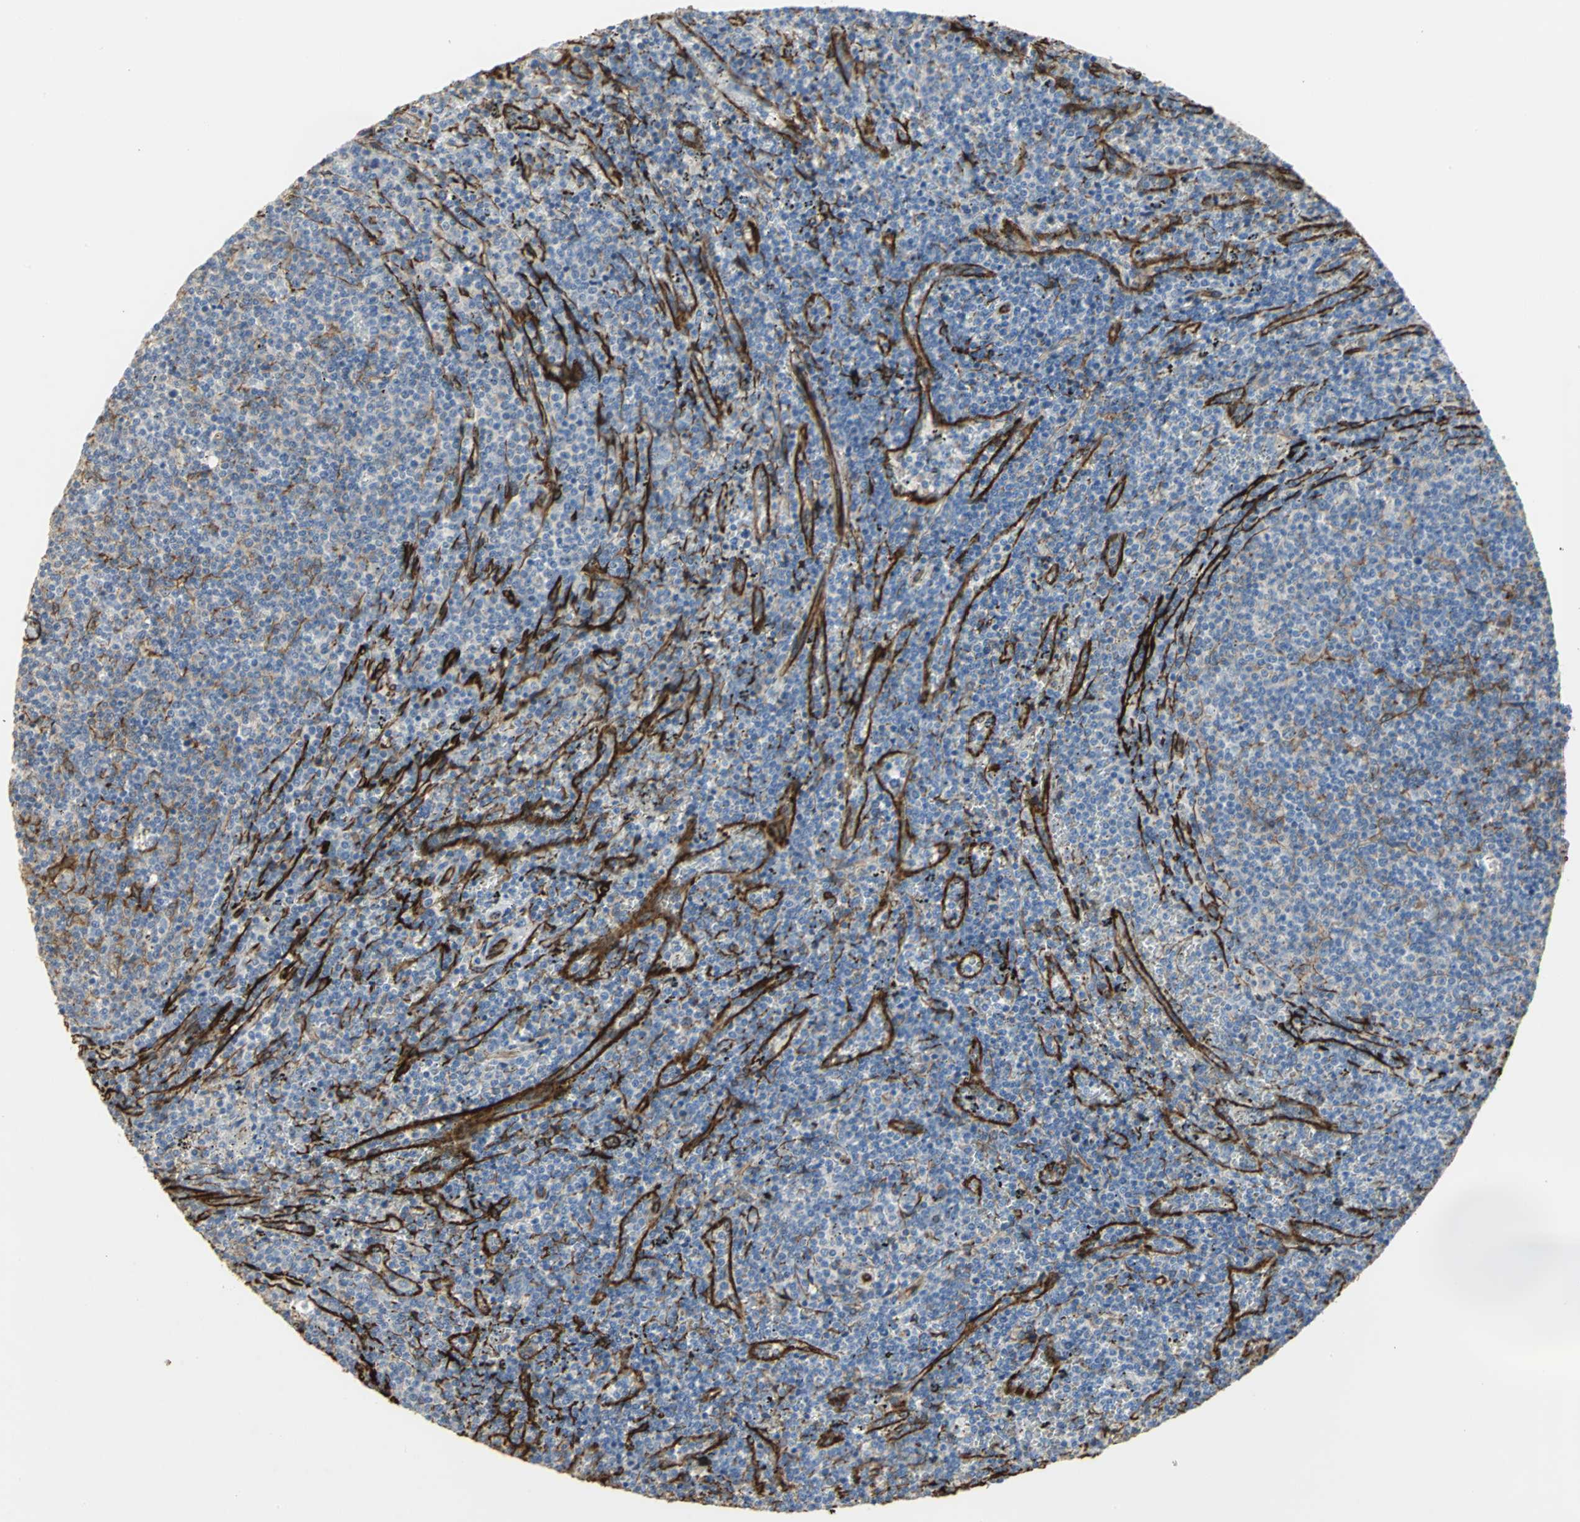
{"staining": {"intensity": "weak", "quantity": "25%-75%", "location": "cytoplasmic/membranous"}, "tissue": "lymphoma", "cell_type": "Tumor cells", "image_type": "cancer", "snomed": [{"axis": "morphology", "description": "Malignant lymphoma, non-Hodgkin's type, Low grade"}, {"axis": "topography", "description": "Spleen"}], "caption": "Immunohistochemical staining of lymphoma shows low levels of weak cytoplasmic/membranous protein staining in approximately 25%-75% of tumor cells. (IHC, brightfield microscopy, high magnification).", "gene": "FLNB", "patient": {"sex": "female", "age": 50}}